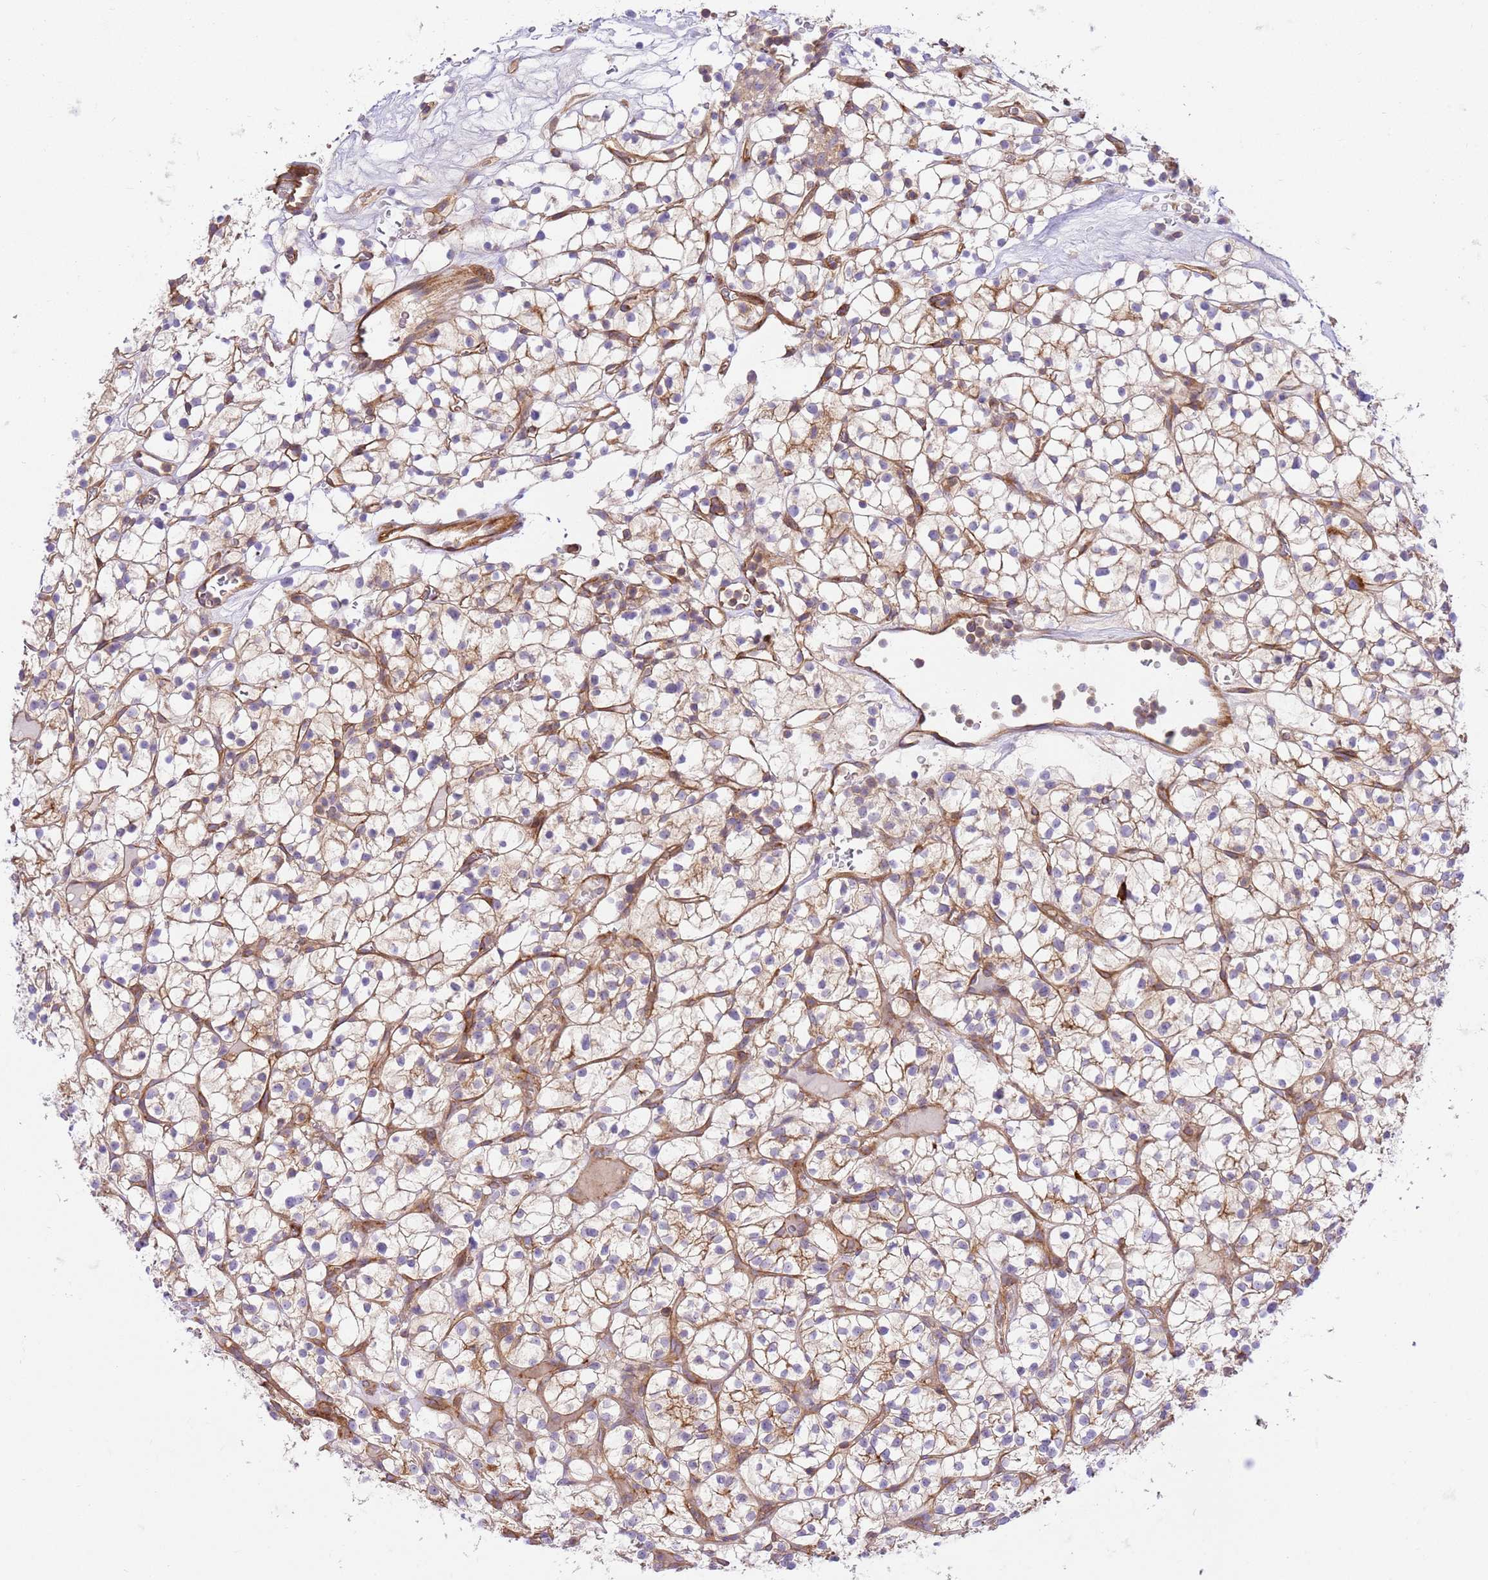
{"staining": {"intensity": "weak", "quantity": "25%-75%", "location": "cytoplasmic/membranous"}, "tissue": "renal cancer", "cell_type": "Tumor cells", "image_type": "cancer", "snomed": [{"axis": "morphology", "description": "Adenocarcinoma, NOS"}, {"axis": "topography", "description": "Kidney"}], "caption": "Immunohistochemical staining of renal cancer (adenocarcinoma) demonstrates low levels of weak cytoplasmic/membranous protein expression in approximately 25%-75% of tumor cells. (DAB = brown stain, brightfield microscopy at high magnification).", "gene": "EFCAB8", "patient": {"sex": "female", "age": 64}}